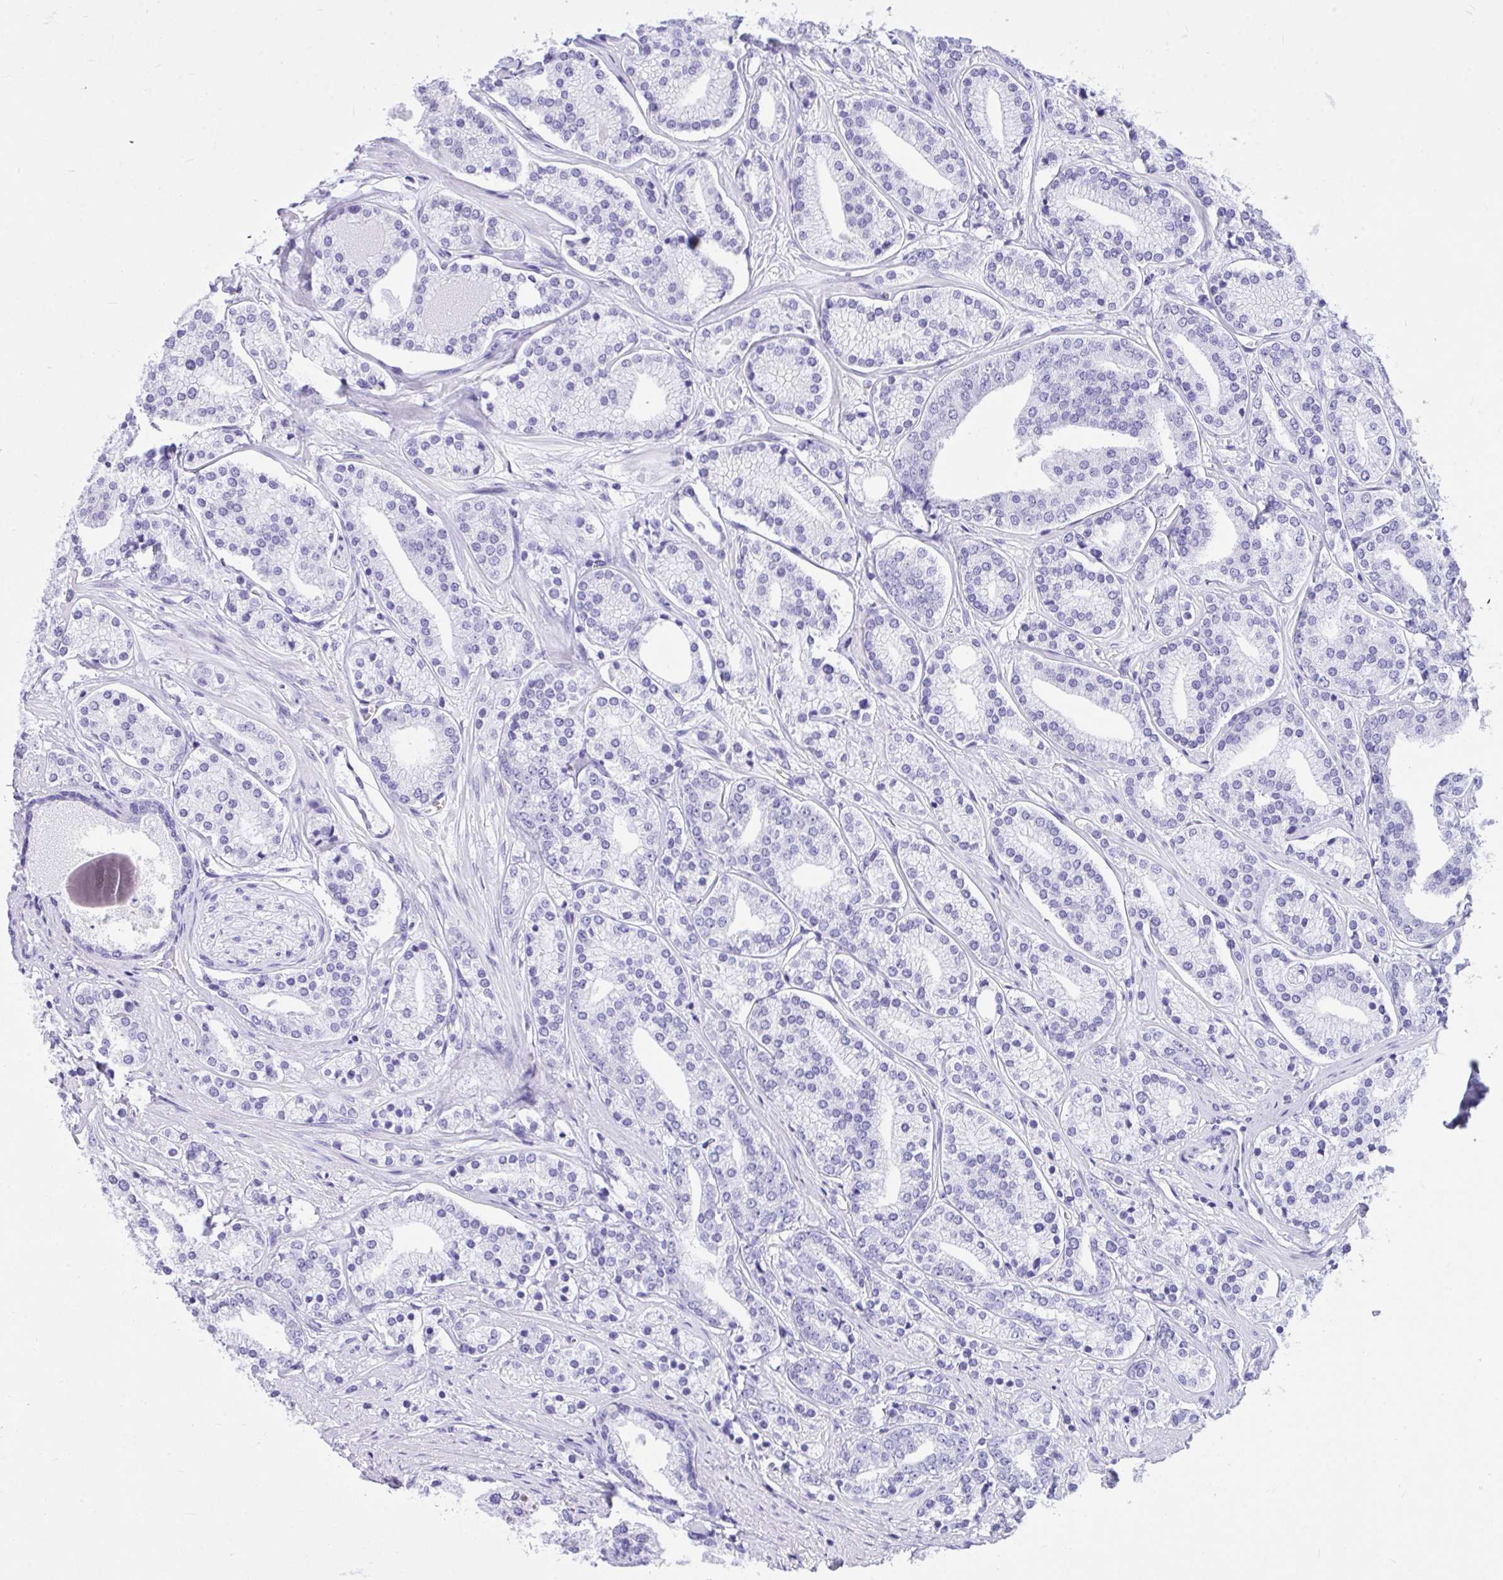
{"staining": {"intensity": "negative", "quantity": "none", "location": "none"}, "tissue": "prostate cancer", "cell_type": "Tumor cells", "image_type": "cancer", "snomed": [{"axis": "morphology", "description": "Adenocarcinoma, High grade"}, {"axis": "topography", "description": "Prostate"}], "caption": "Photomicrograph shows no significant protein positivity in tumor cells of prostate cancer.", "gene": "TLN2", "patient": {"sex": "male", "age": 58}}